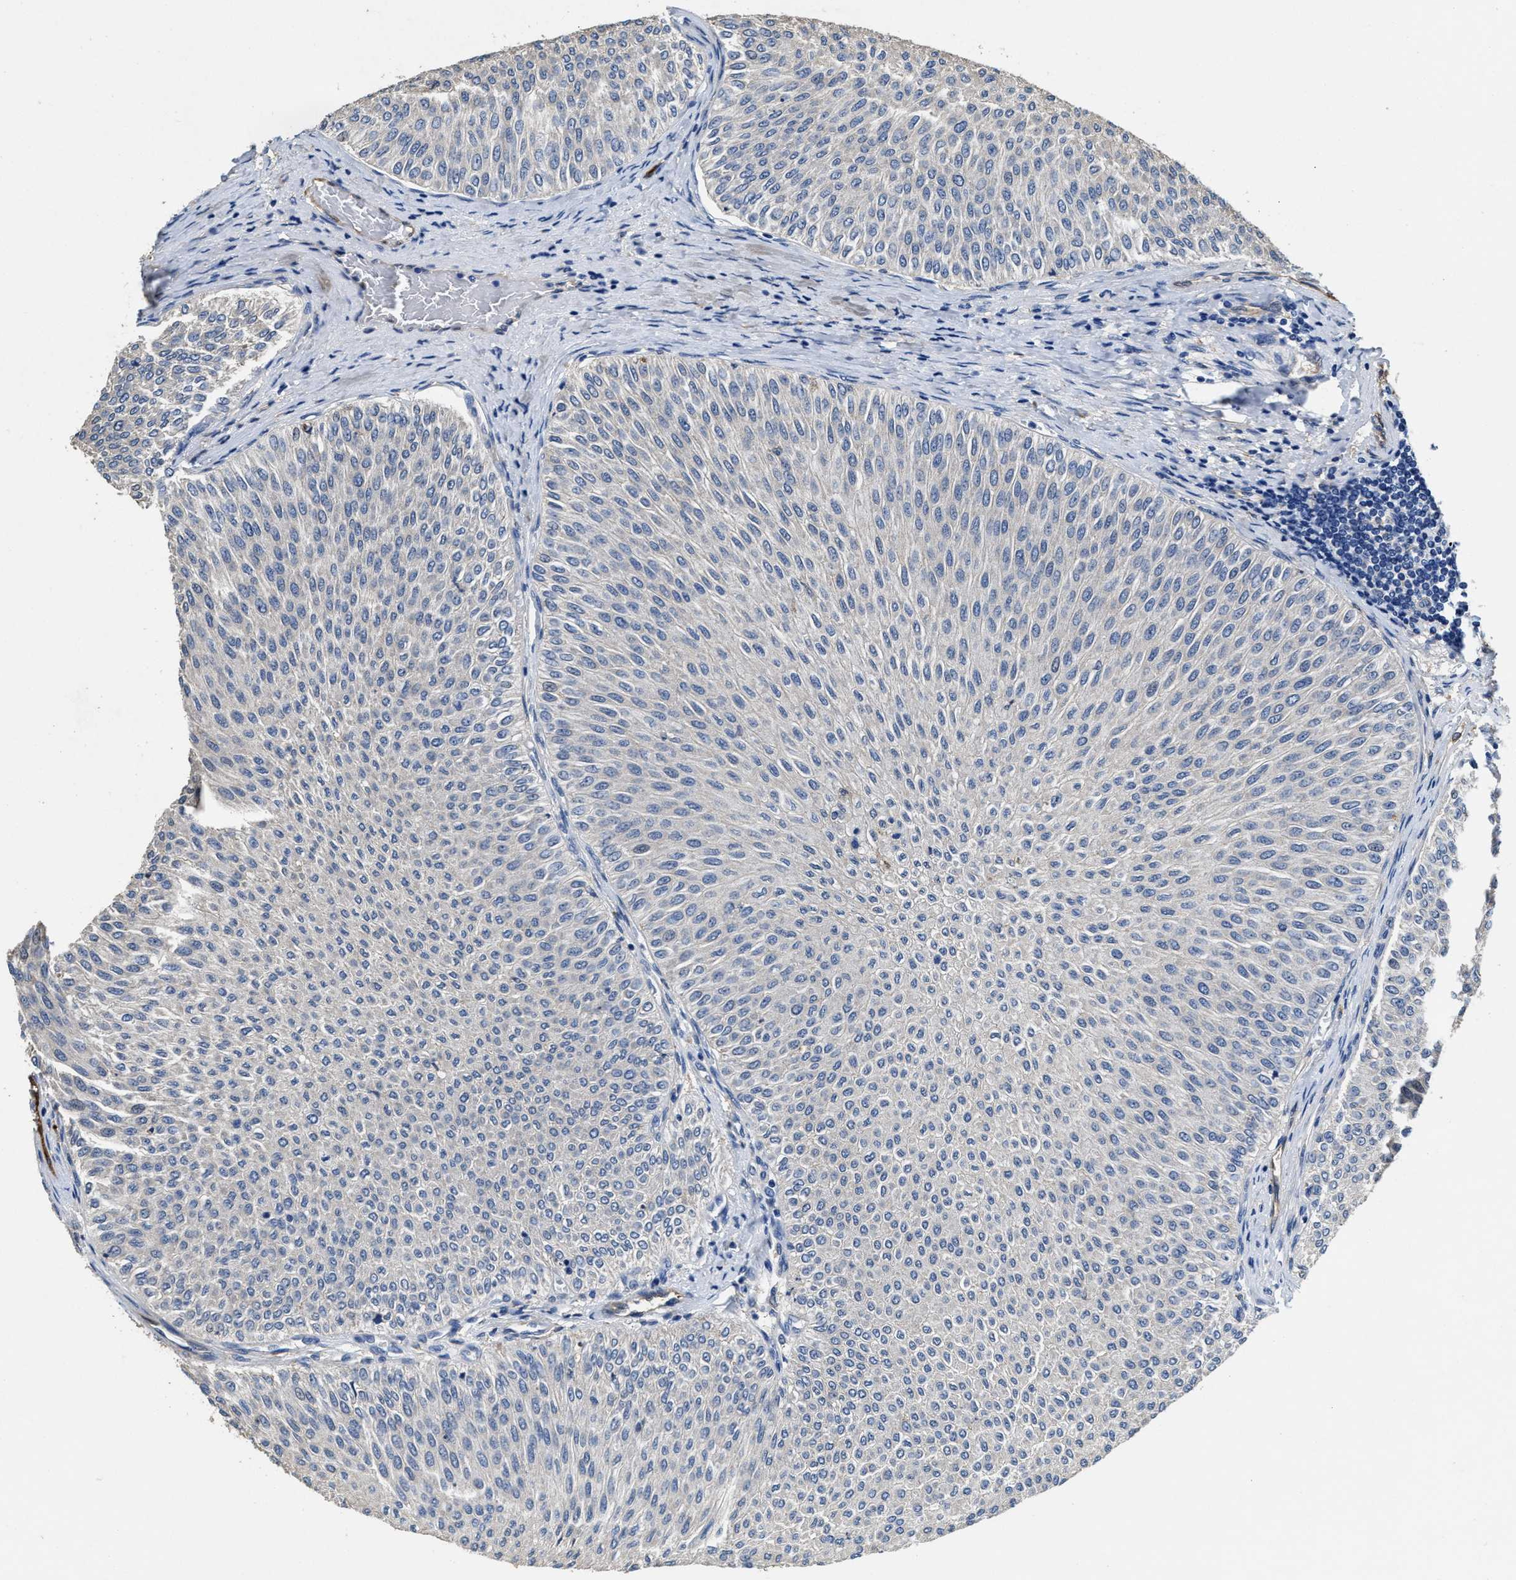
{"staining": {"intensity": "negative", "quantity": "none", "location": "none"}, "tissue": "urothelial cancer", "cell_type": "Tumor cells", "image_type": "cancer", "snomed": [{"axis": "morphology", "description": "Urothelial carcinoma, Low grade"}, {"axis": "topography", "description": "Urinary bladder"}], "caption": "IHC histopathology image of human urothelial carcinoma (low-grade) stained for a protein (brown), which shows no staining in tumor cells.", "gene": "PEG10", "patient": {"sex": "male", "age": 78}}